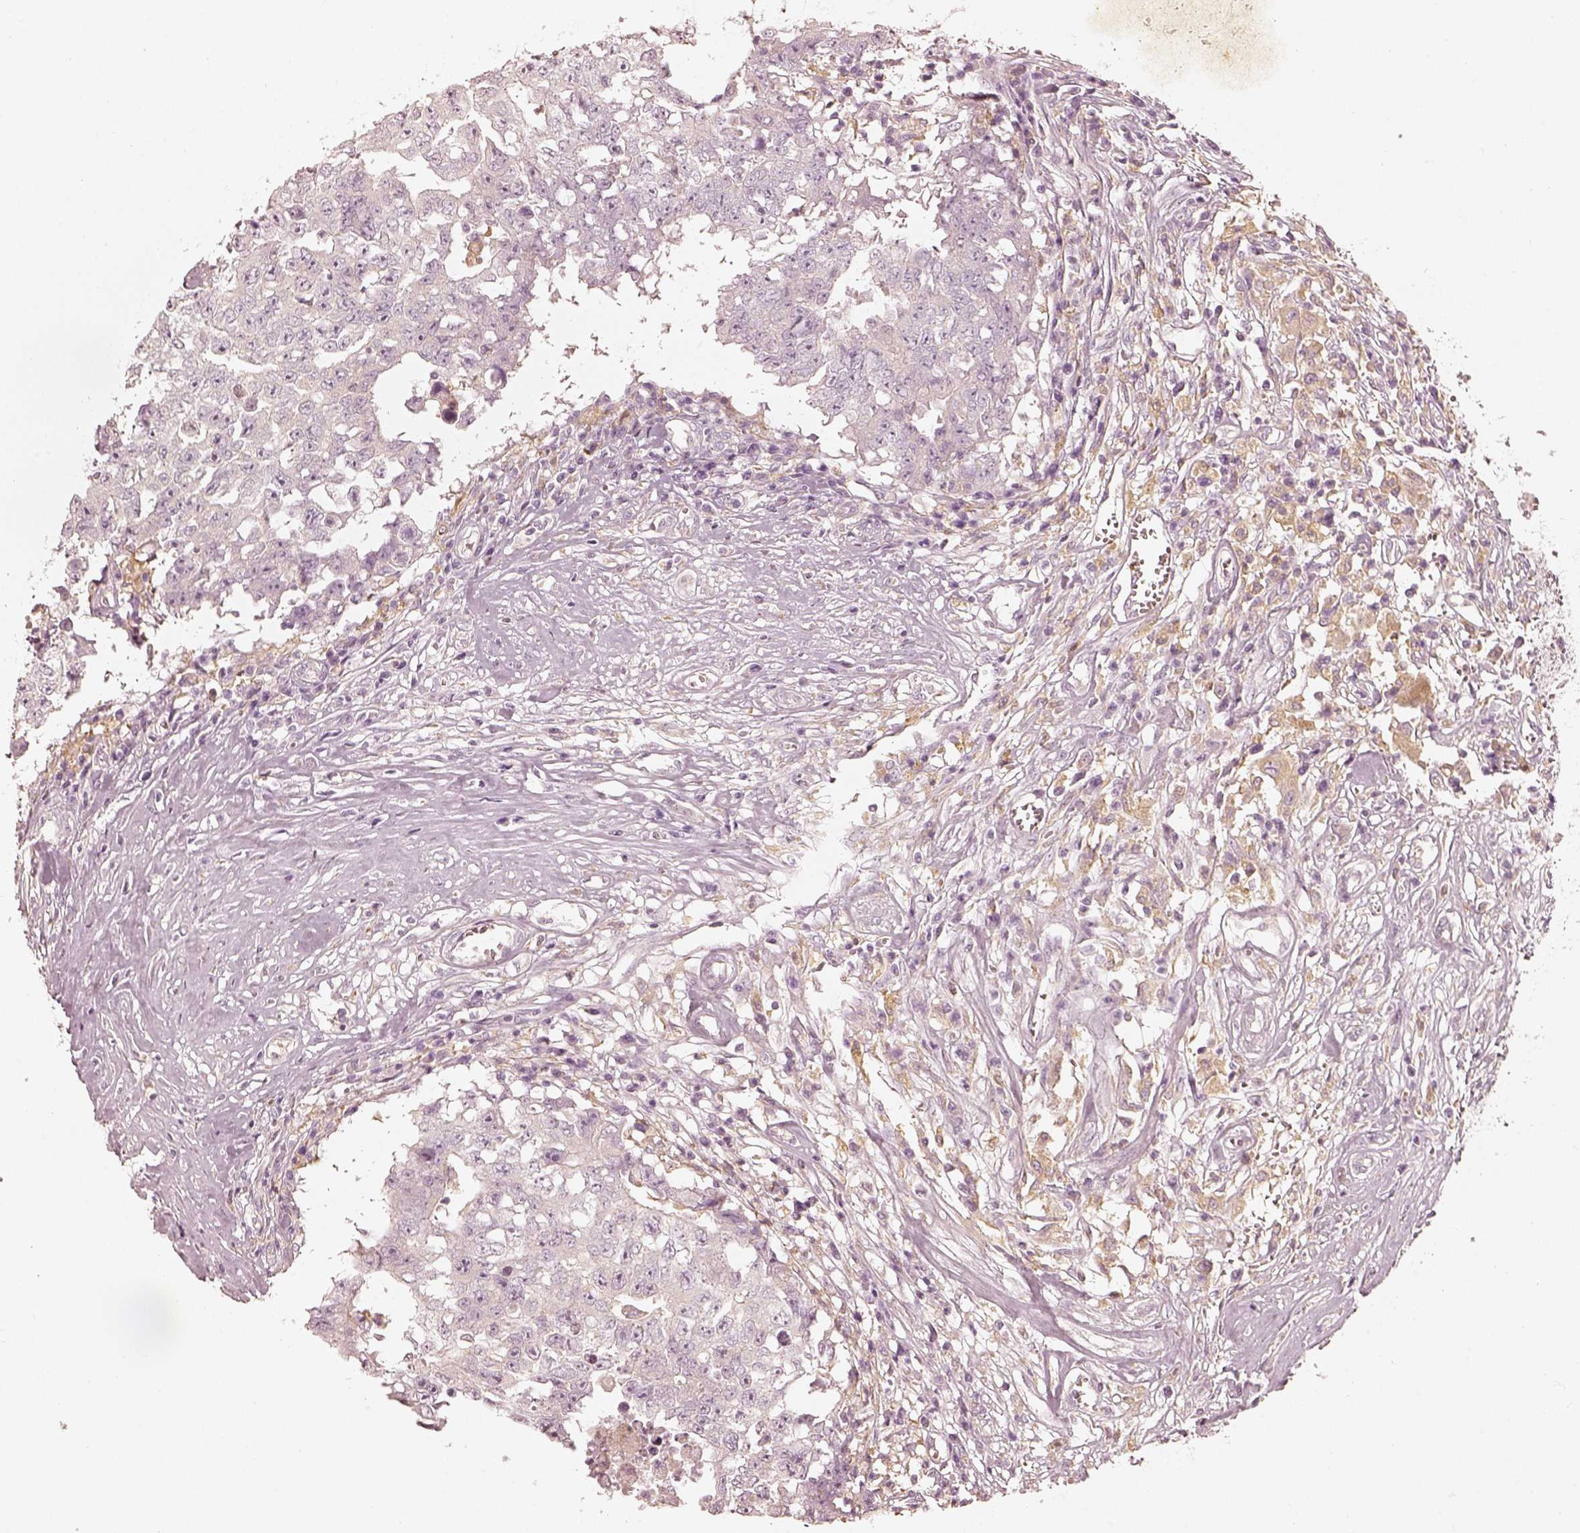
{"staining": {"intensity": "negative", "quantity": "none", "location": "none"}, "tissue": "testis cancer", "cell_type": "Tumor cells", "image_type": "cancer", "snomed": [{"axis": "morphology", "description": "Carcinoma, Embryonal, NOS"}, {"axis": "topography", "description": "Testis"}], "caption": "Immunohistochemistry (IHC) micrograph of human testis cancer stained for a protein (brown), which demonstrates no expression in tumor cells.", "gene": "FMNL2", "patient": {"sex": "male", "age": 36}}